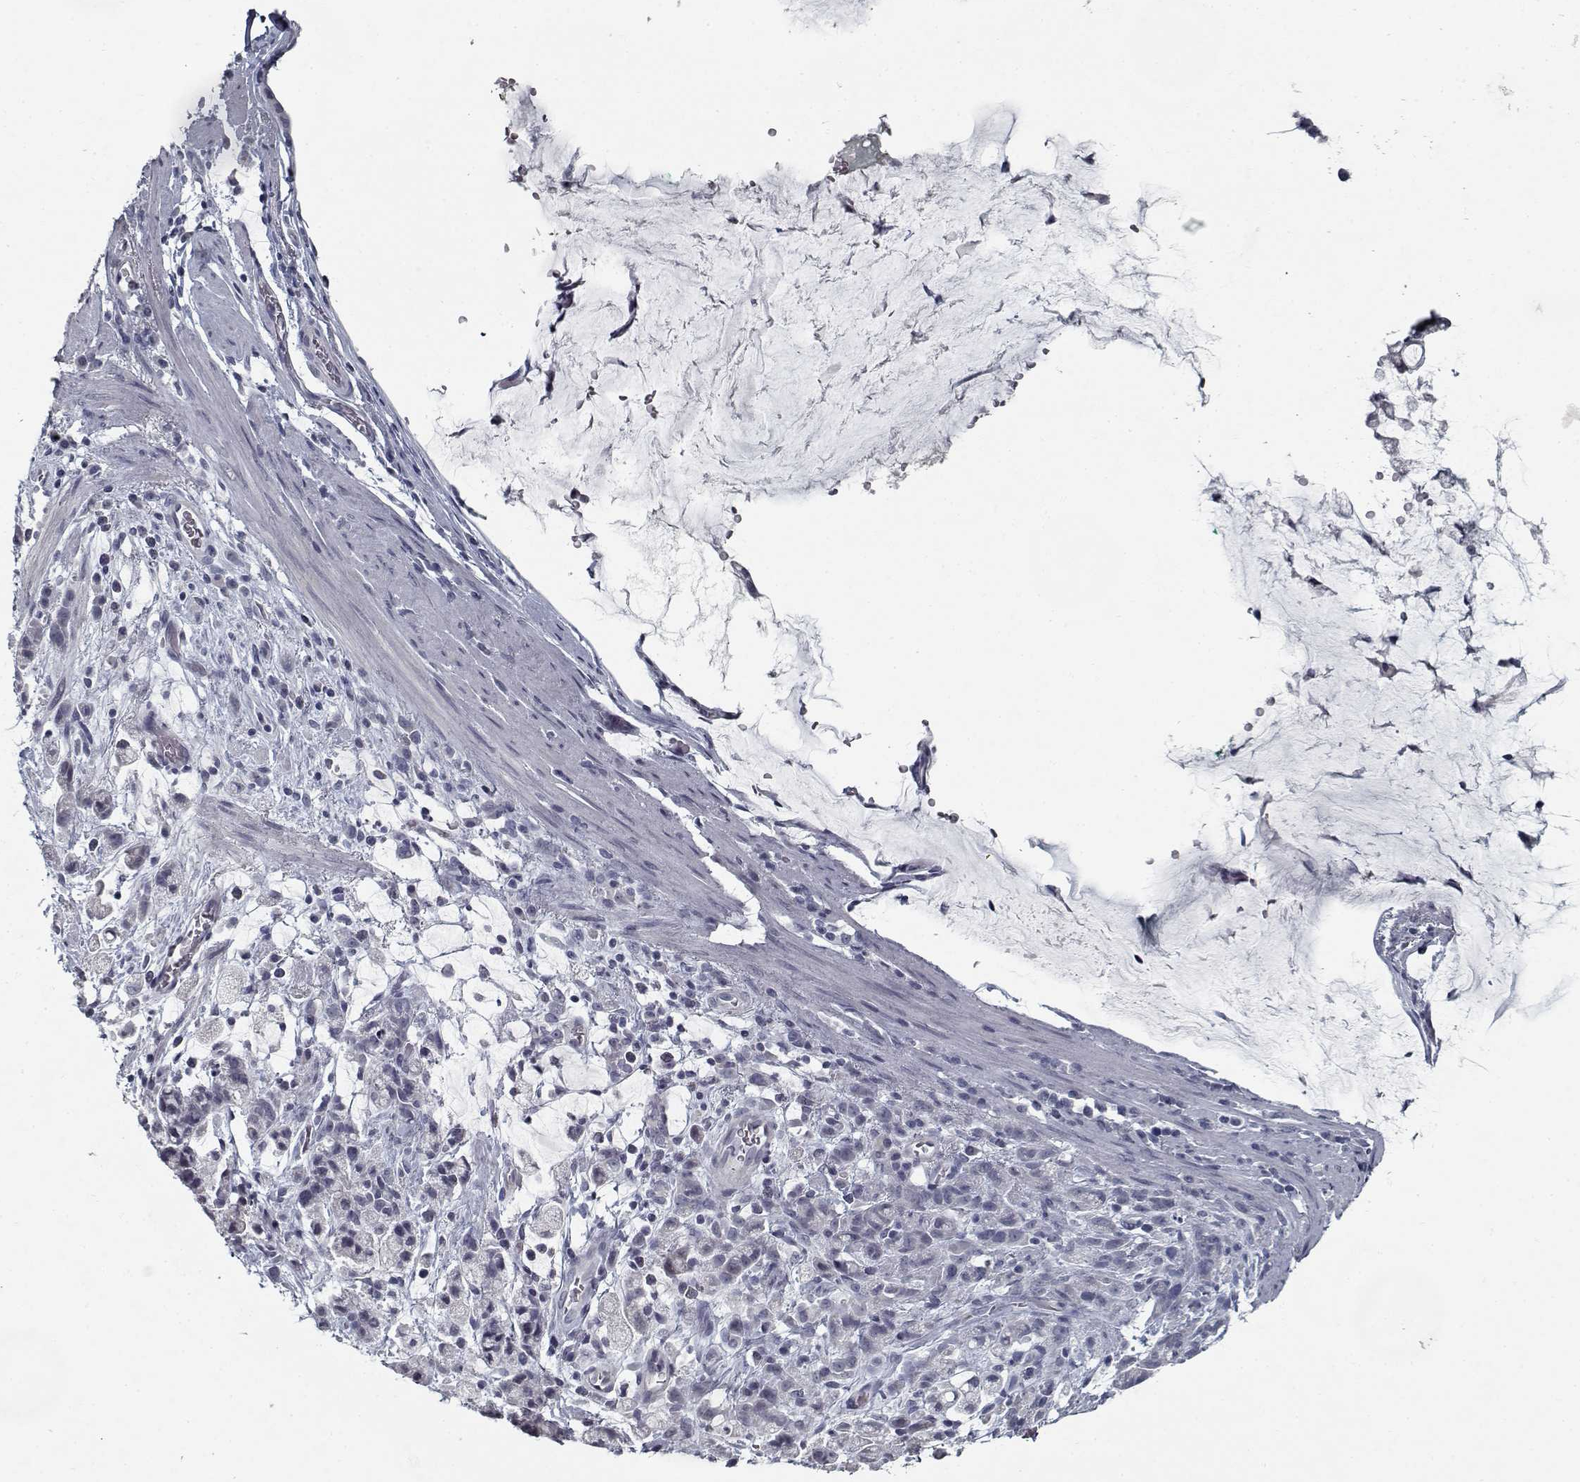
{"staining": {"intensity": "negative", "quantity": "none", "location": "none"}, "tissue": "stomach cancer", "cell_type": "Tumor cells", "image_type": "cancer", "snomed": [{"axis": "morphology", "description": "Adenocarcinoma, NOS"}, {"axis": "topography", "description": "Stomach"}], "caption": "Immunohistochemistry image of neoplastic tissue: human stomach cancer stained with DAB (3,3'-diaminobenzidine) exhibits no significant protein positivity in tumor cells.", "gene": "GAD2", "patient": {"sex": "female", "age": 60}}